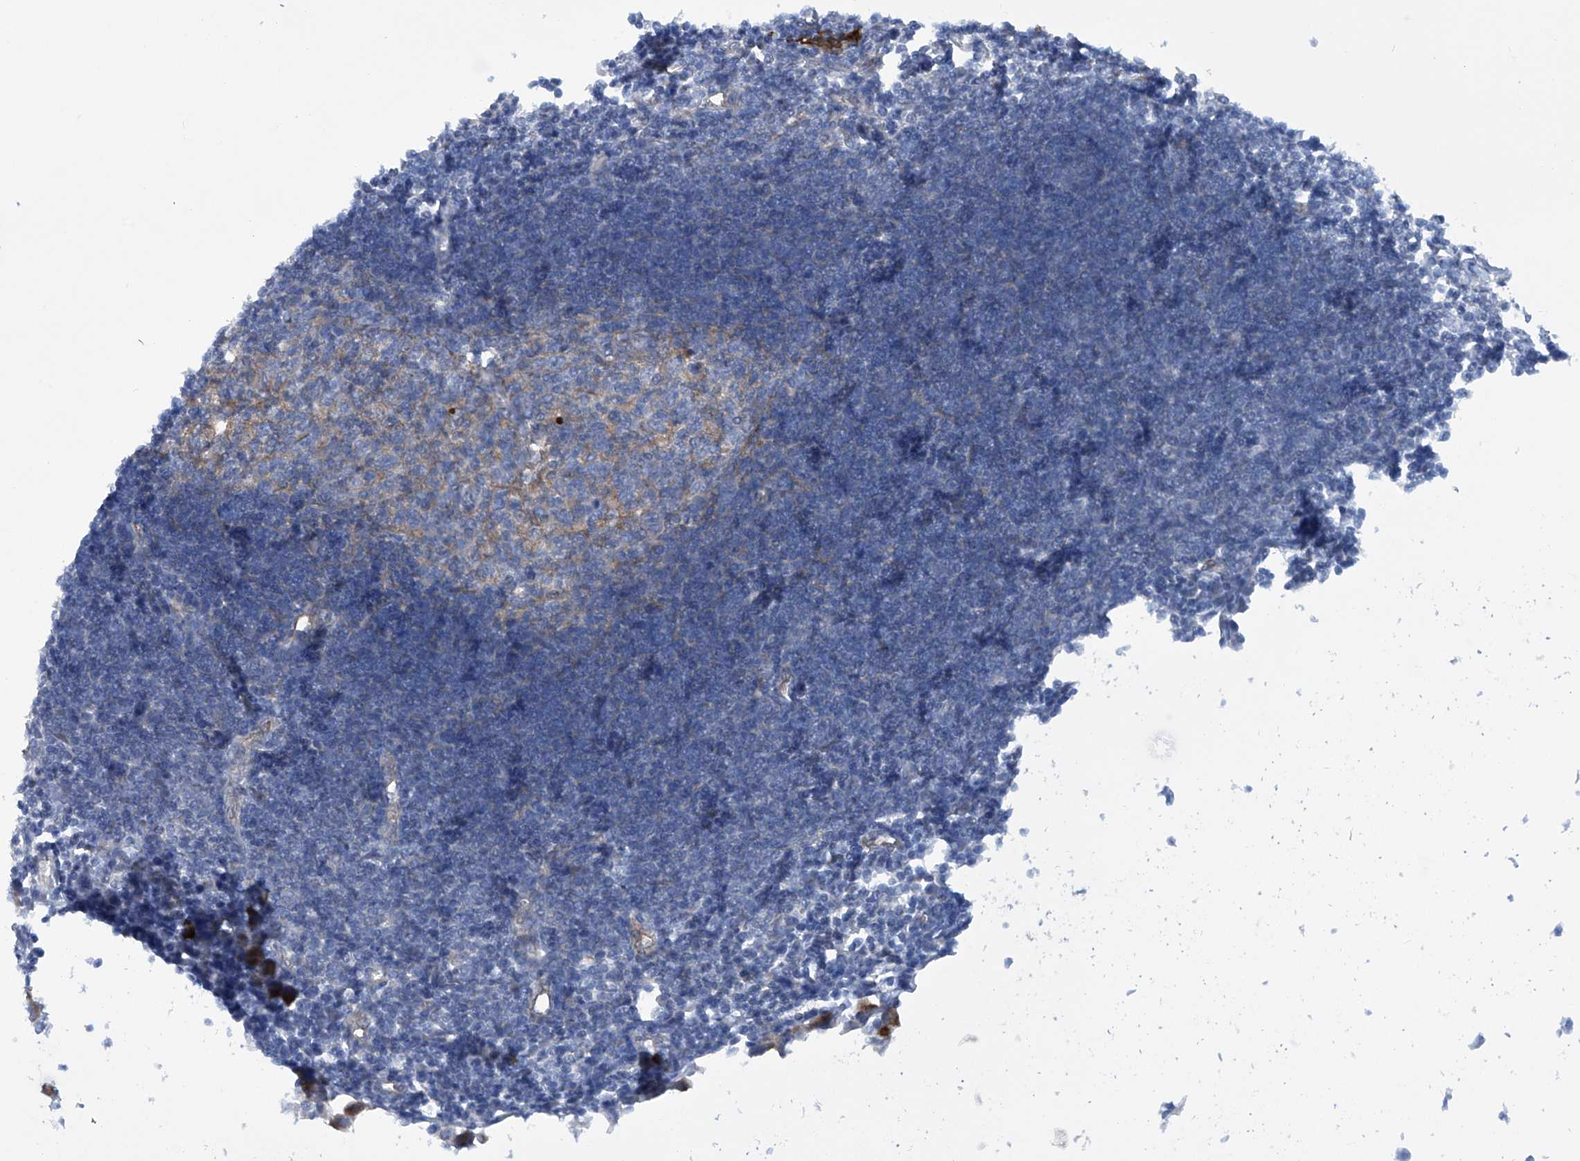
{"staining": {"intensity": "negative", "quantity": "none", "location": "none"}, "tissue": "lymph node", "cell_type": "Germinal center cells", "image_type": "normal", "snomed": [{"axis": "morphology", "description": "Normal tissue, NOS"}, {"axis": "morphology", "description": "Malignant melanoma, Metastatic site"}, {"axis": "topography", "description": "Lymph node"}], "caption": "Immunohistochemistry image of unremarkable lymph node: lymph node stained with DAB (3,3'-diaminobenzidine) displays no significant protein positivity in germinal center cells.", "gene": "ZNF490", "patient": {"sex": "male", "age": 41}}